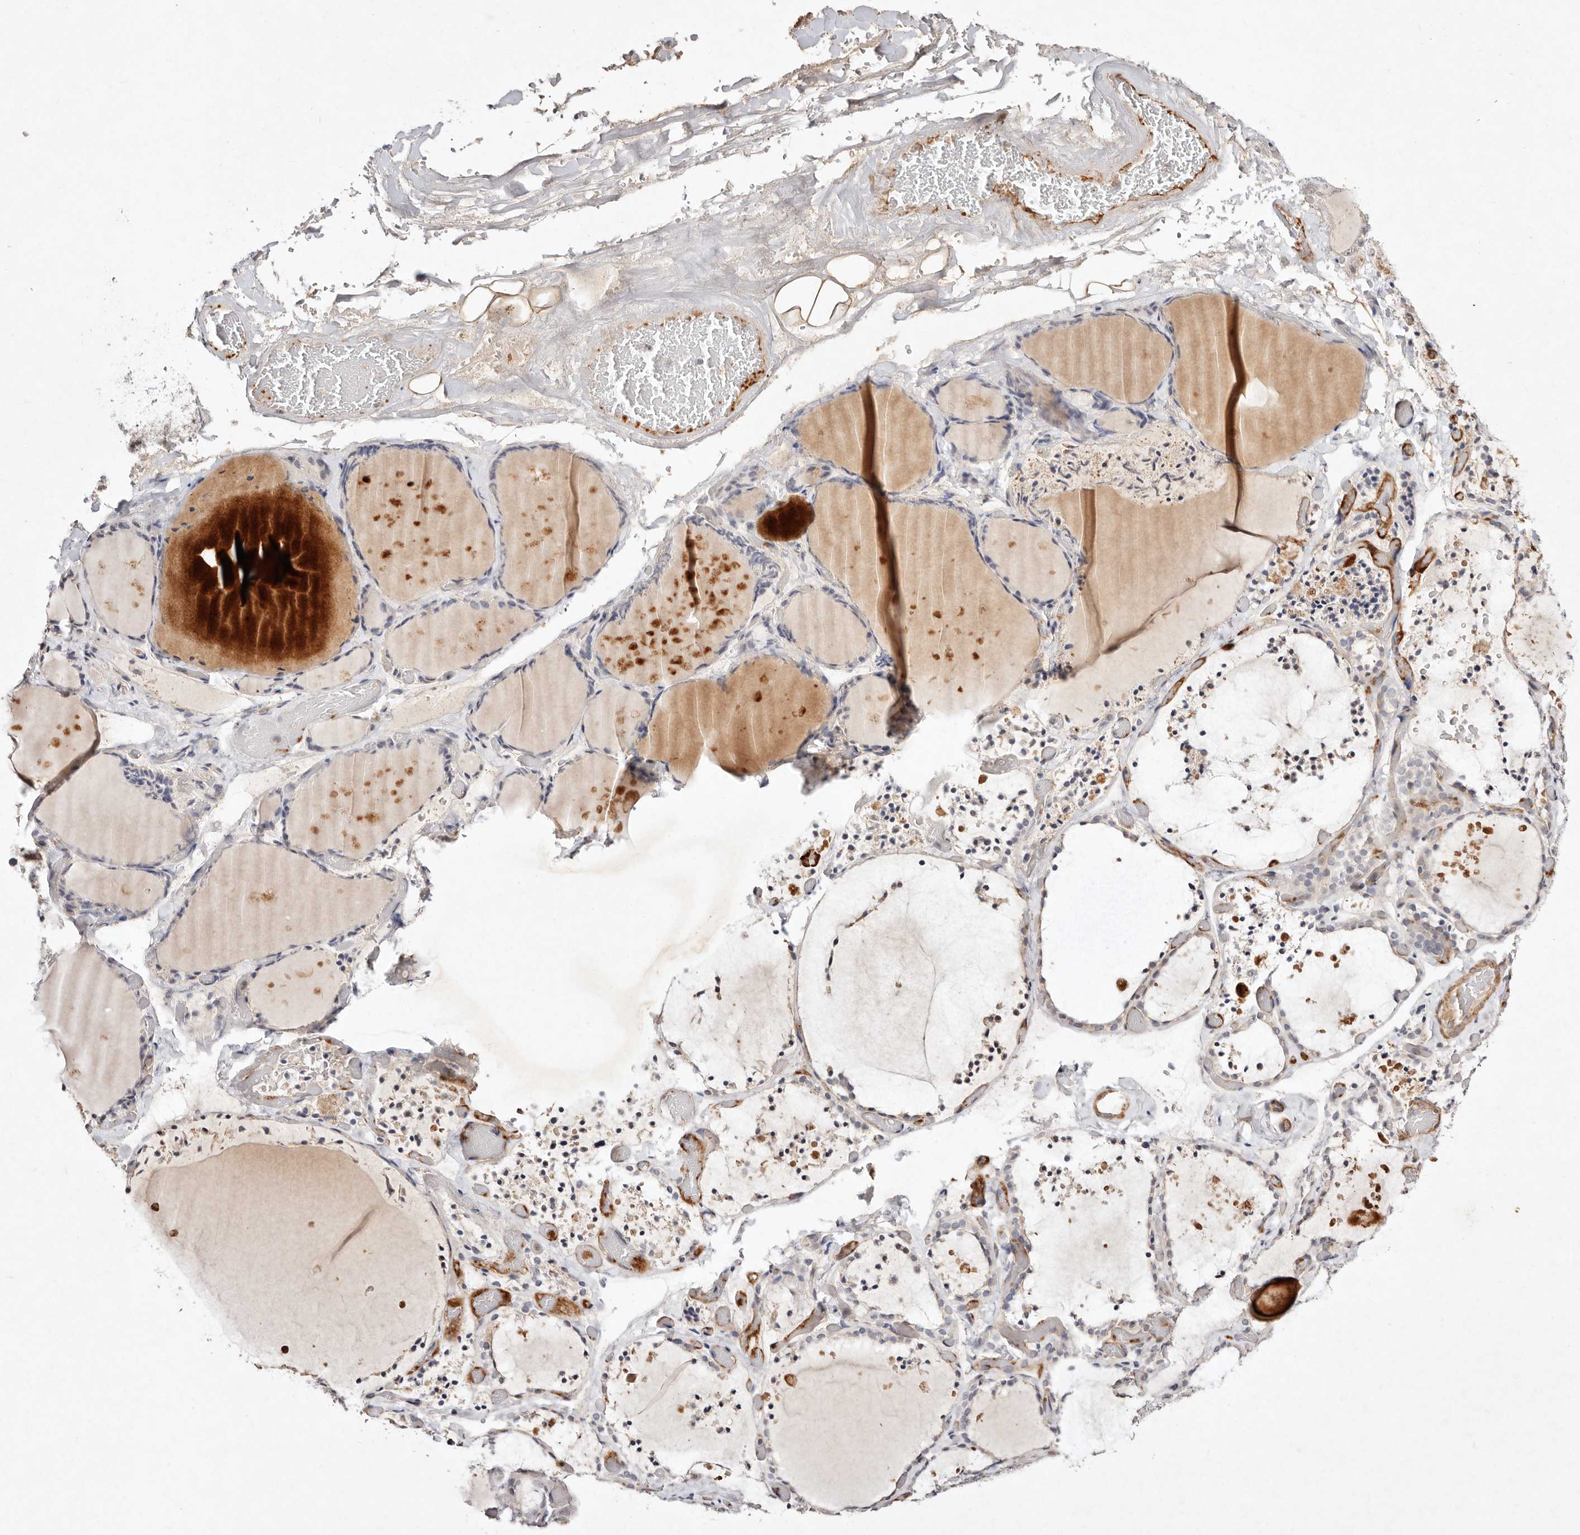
{"staining": {"intensity": "weak", "quantity": "<25%", "location": "cytoplasmic/membranous"}, "tissue": "thyroid gland", "cell_type": "Glandular cells", "image_type": "normal", "snomed": [{"axis": "morphology", "description": "Normal tissue, NOS"}, {"axis": "topography", "description": "Thyroid gland"}], "caption": "An immunohistochemistry (IHC) micrograph of benign thyroid gland is shown. There is no staining in glandular cells of thyroid gland. Brightfield microscopy of IHC stained with DAB (brown) and hematoxylin (blue), captured at high magnification.", "gene": "MTMR11", "patient": {"sex": "female", "age": 44}}